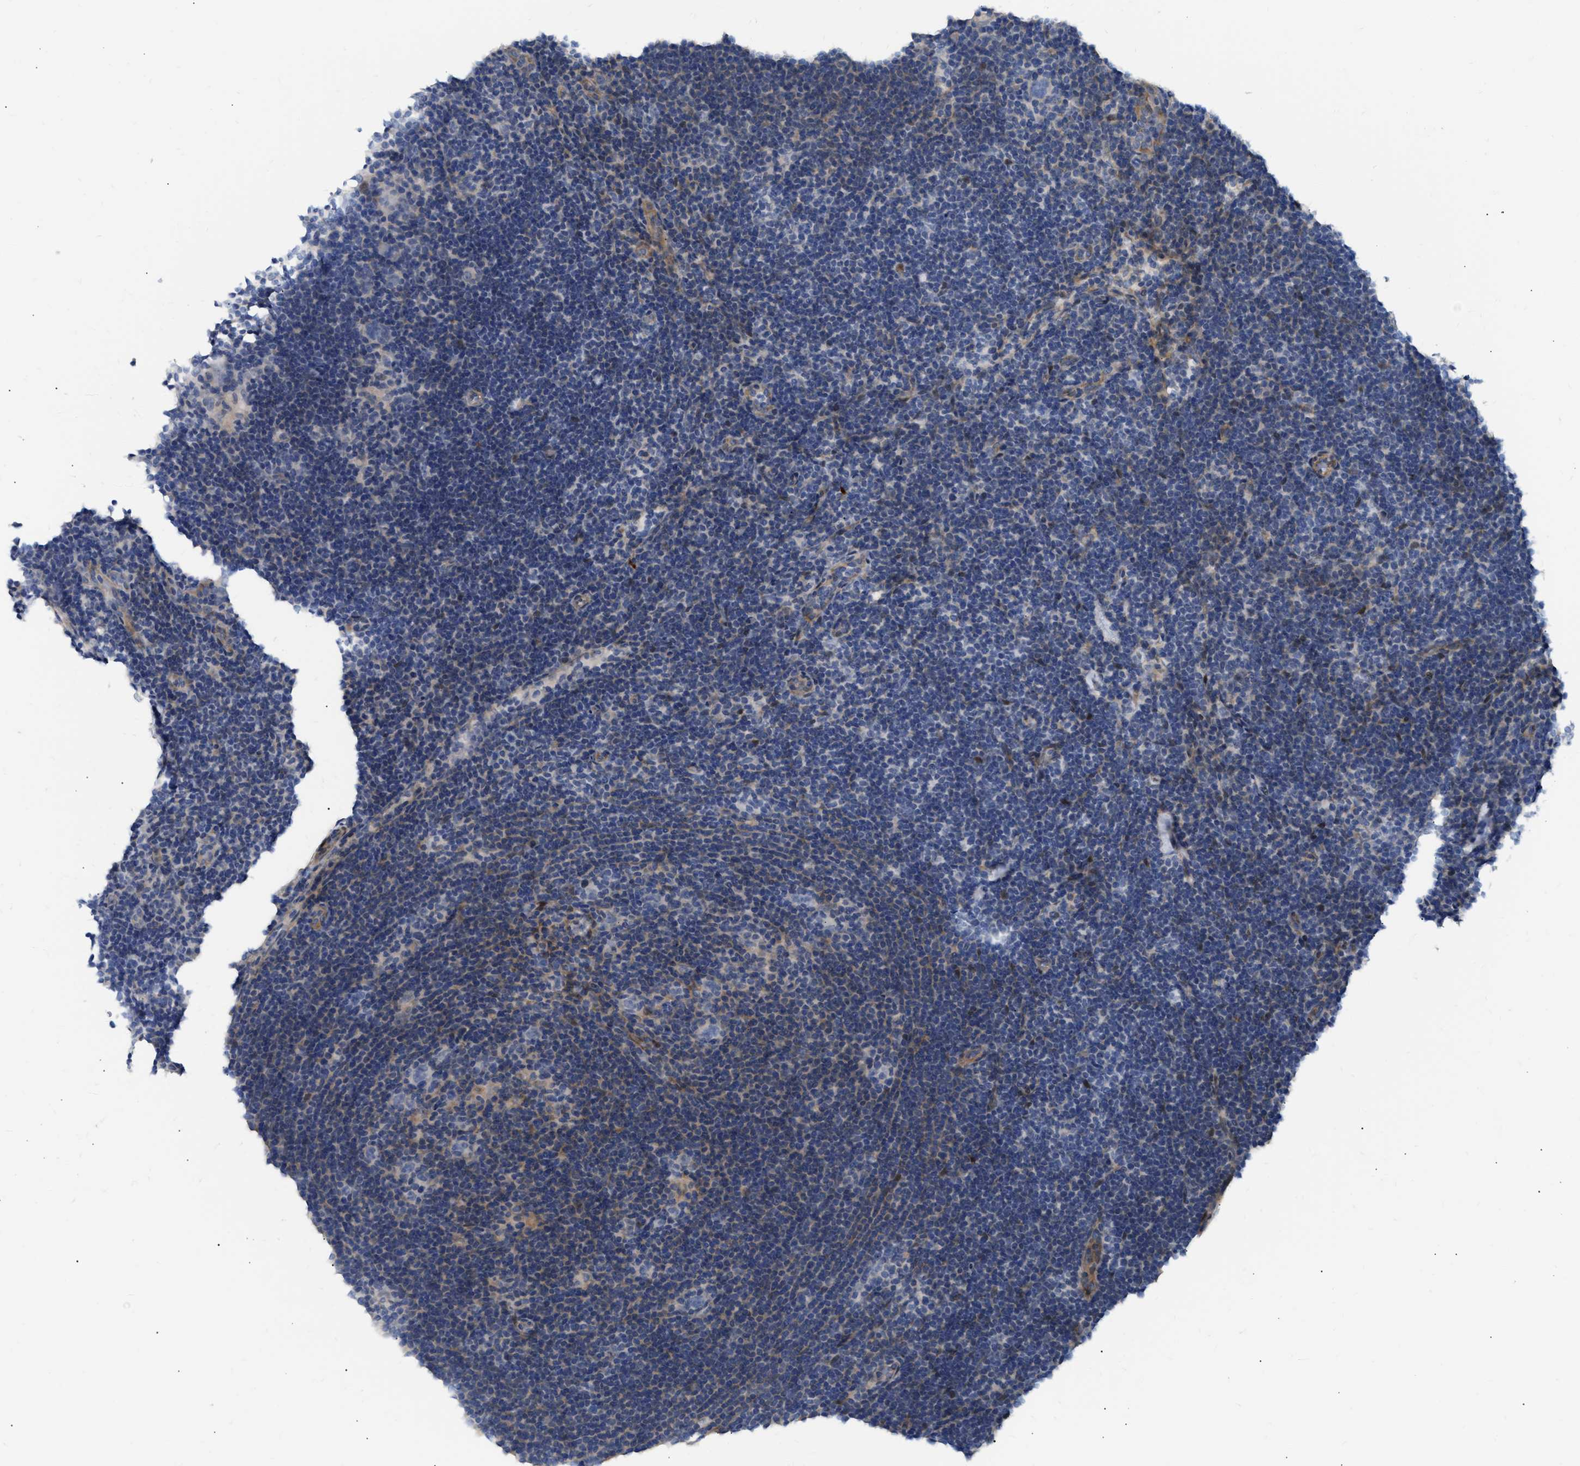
{"staining": {"intensity": "negative", "quantity": "none", "location": "none"}, "tissue": "lymphoma", "cell_type": "Tumor cells", "image_type": "cancer", "snomed": [{"axis": "morphology", "description": "Hodgkin's disease, NOS"}, {"axis": "topography", "description": "Lymph node"}], "caption": "Immunohistochemistry (IHC) photomicrograph of neoplastic tissue: lymphoma stained with DAB (3,3'-diaminobenzidine) shows no significant protein staining in tumor cells.", "gene": "FHL1", "patient": {"sex": "female", "age": 57}}